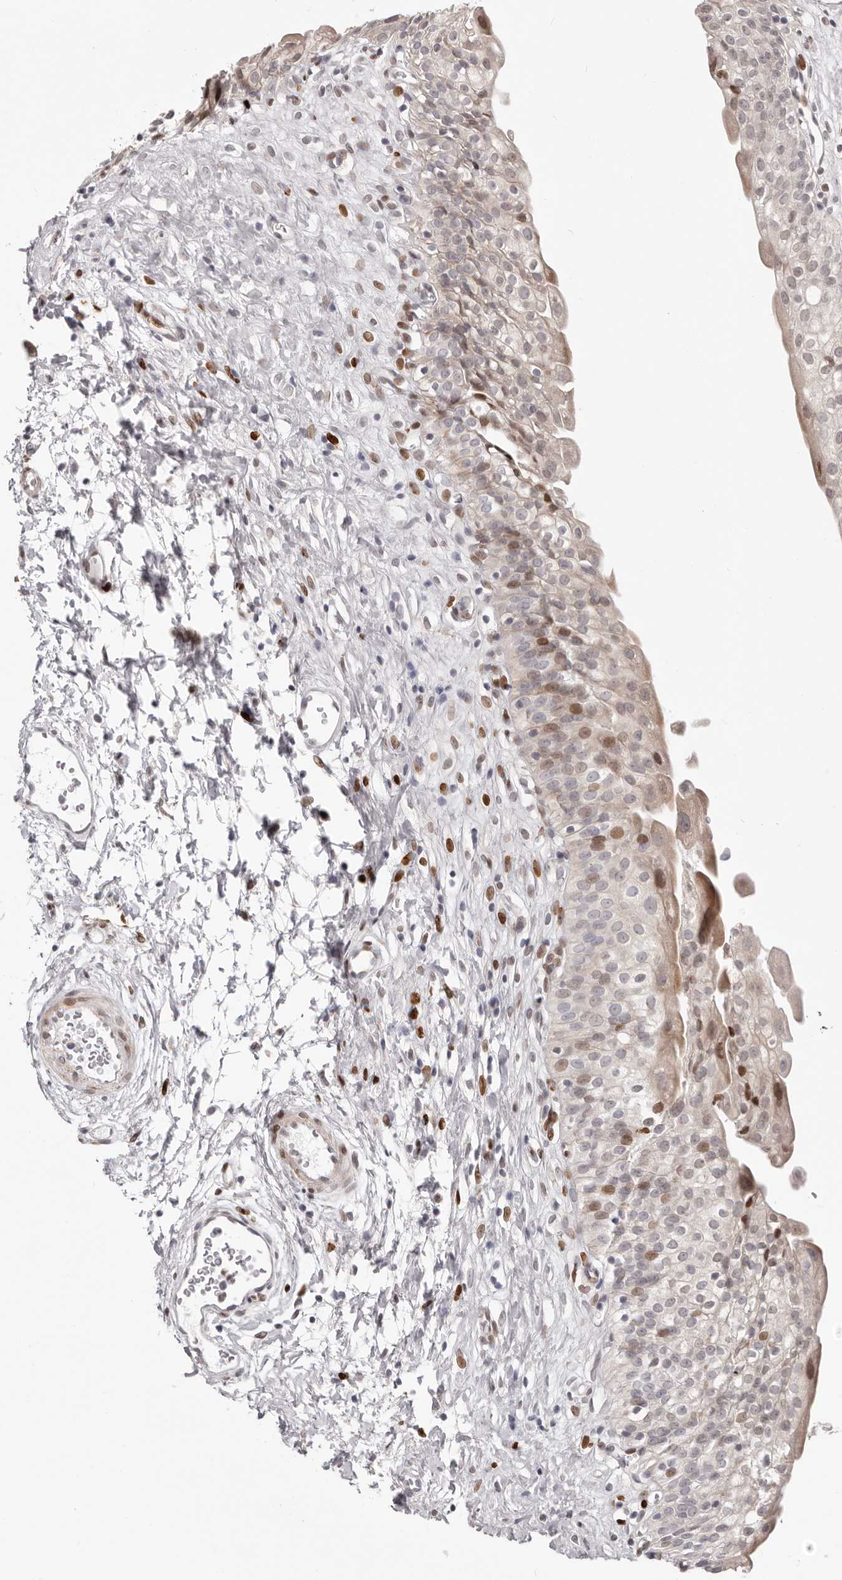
{"staining": {"intensity": "moderate", "quantity": "<25%", "location": "nuclear"}, "tissue": "urinary bladder", "cell_type": "Urothelial cells", "image_type": "normal", "snomed": [{"axis": "morphology", "description": "Normal tissue, NOS"}, {"axis": "topography", "description": "Urinary bladder"}], "caption": "DAB immunohistochemical staining of unremarkable urinary bladder shows moderate nuclear protein staining in approximately <25% of urothelial cells.", "gene": "SRP19", "patient": {"sex": "male", "age": 51}}